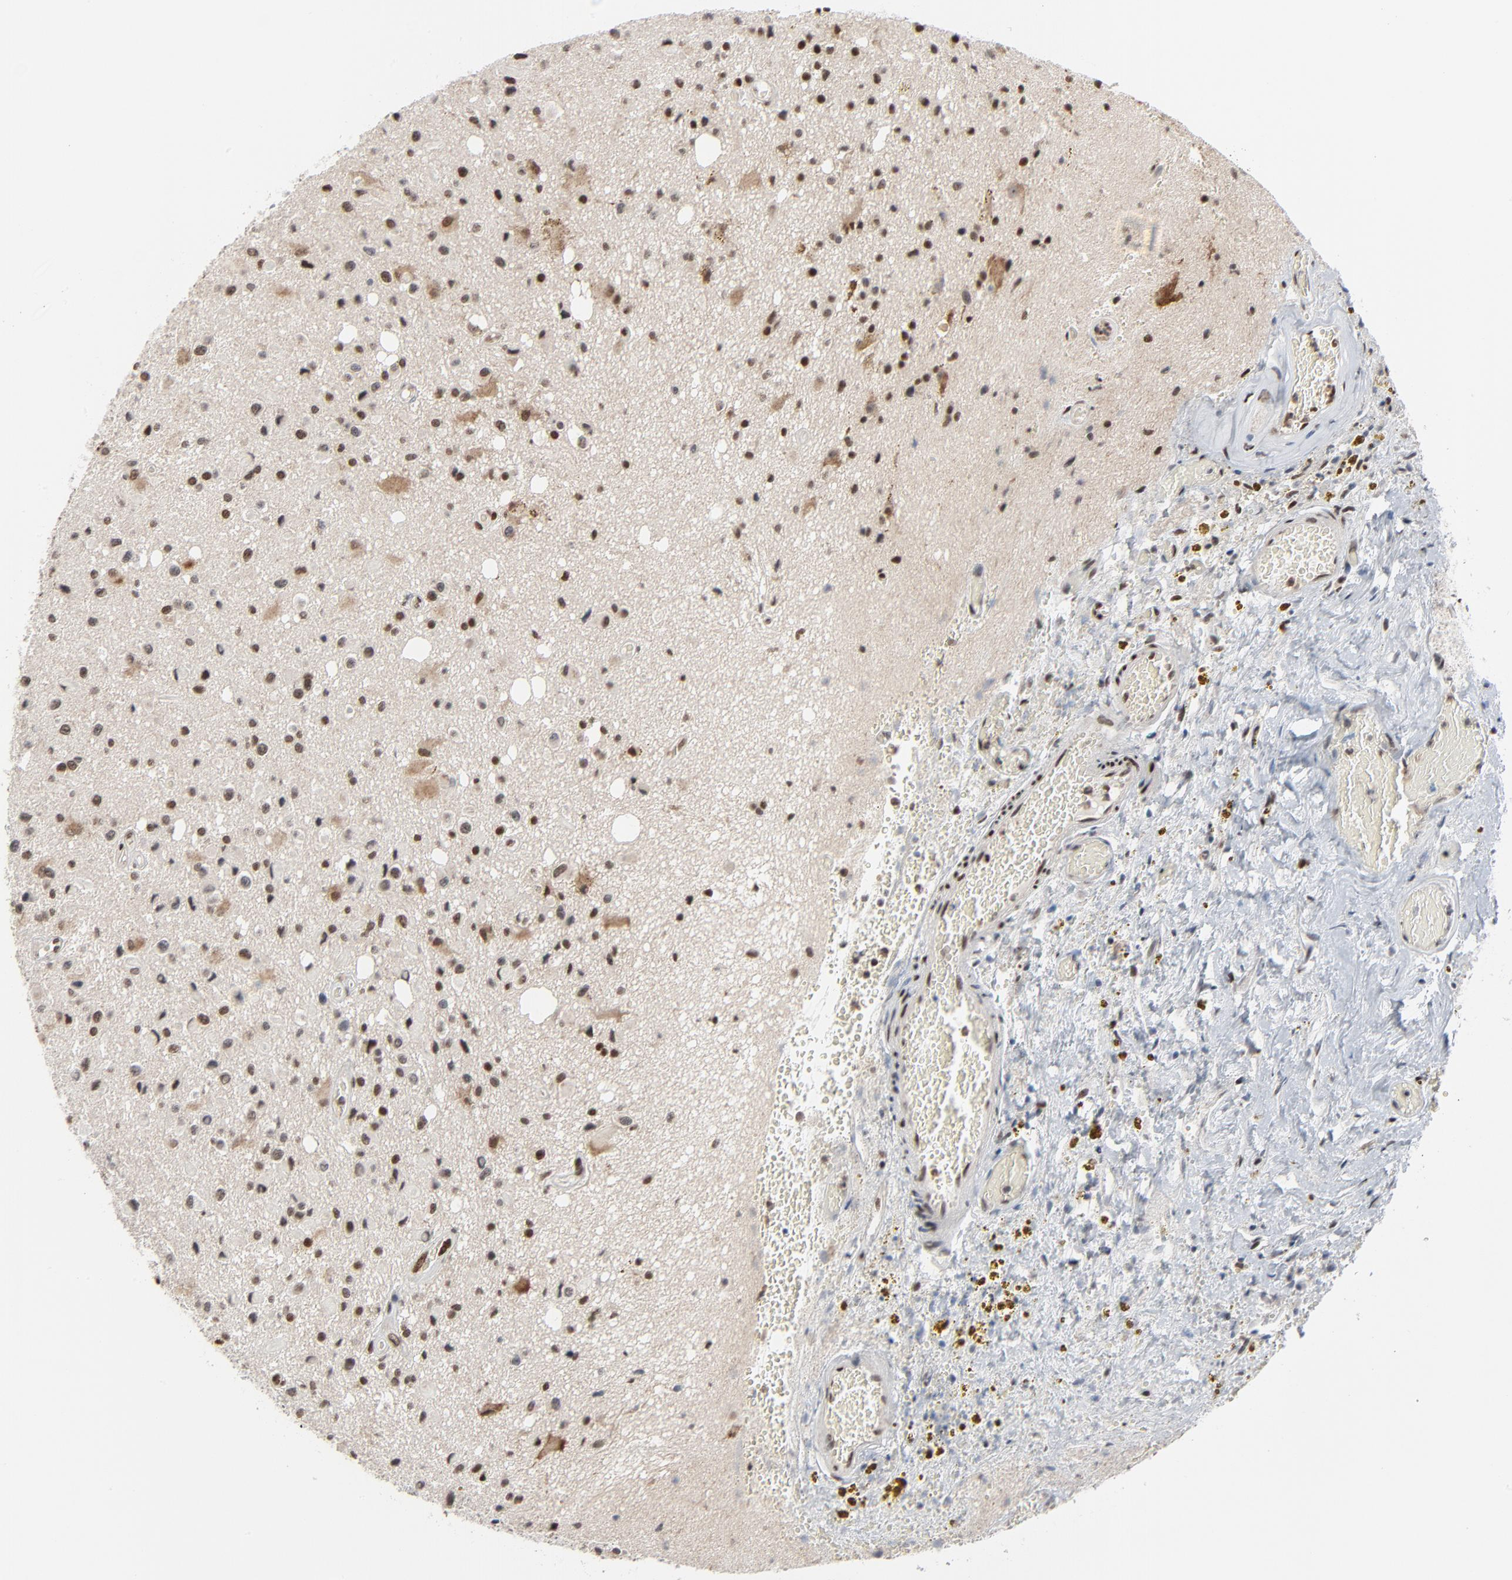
{"staining": {"intensity": "strong", "quantity": ">75%", "location": "nuclear"}, "tissue": "glioma", "cell_type": "Tumor cells", "image_type": "cancer", "snomed": [{"axis": "morphology", "description": "Glioma, malignant, Low grade"}, {"axis": "topography", "description": "Brain"}], "caption": "Immunohistochemistry photomicrograph of neoplastic tissue: human malignant glioma (low-grade) stained using IHC shows high levels of strong protein expression localized specifically in the nuclear of tumor cells, appearing as a nuclear brown color.", "gene": "CUX1", "patient": {"sex": "male", "age": 58}}